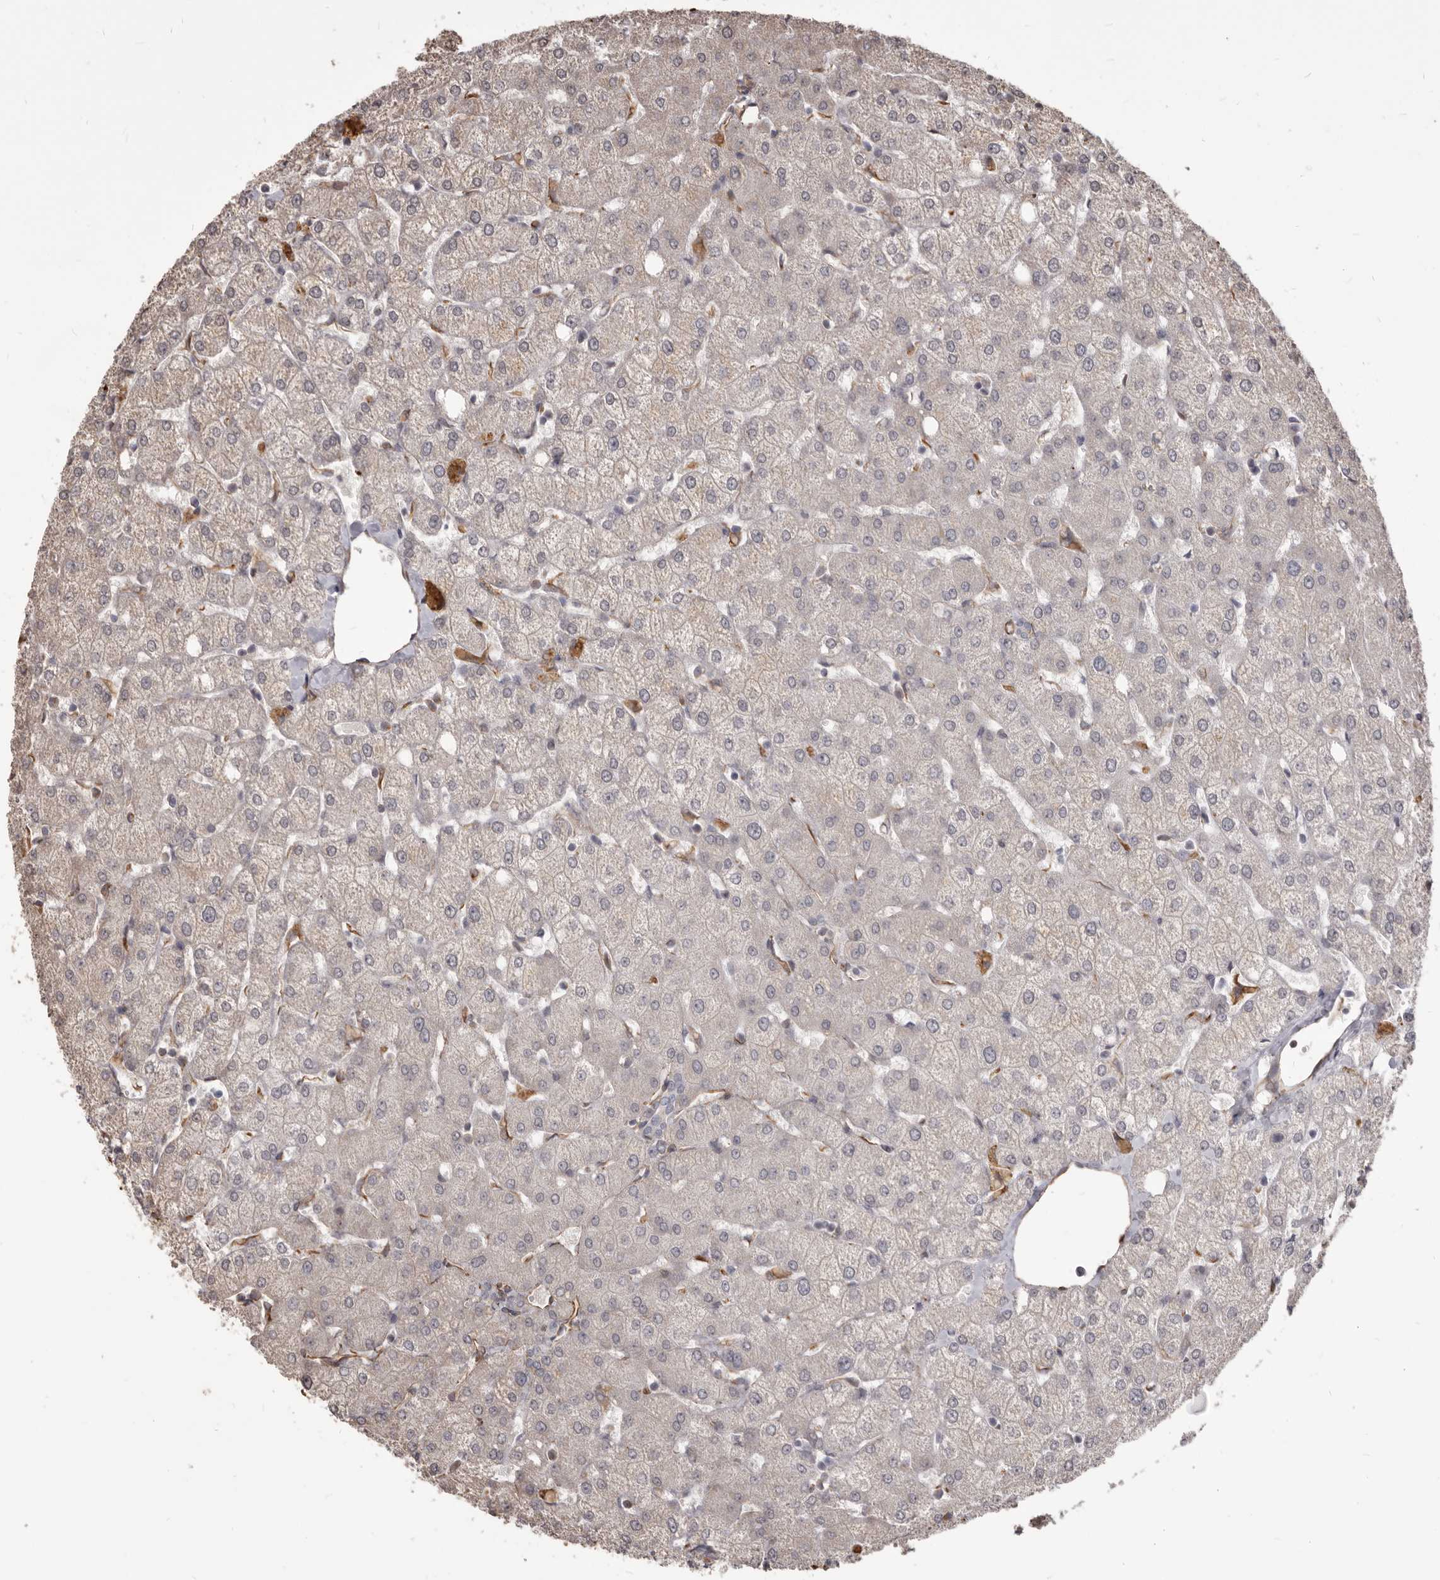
{"staining": {"intensity": "negative", "quantity": "none", "location": "none"}, "tissue": "liver", "cell_type": "Cholangiocytes", "image_type": "normal", "snomed": [{"axis": "morphology", "description": "Normal tissue, NOS"}, {"axis": "topography", "description": "Liver"}], "caption": "DAB (3,3'-diaminobenzidine) immunohistochemical staining of normal human liver shows no significant positivity in cholangiocytes. Brightfield microscopy of IHC stained with DAB (3,3'-diaminobenzidine) (brown) and hematoxylin (blue), captured at high magnification.", "gene": "MTURN", "patient": {"sex": "female", "age": 54}}